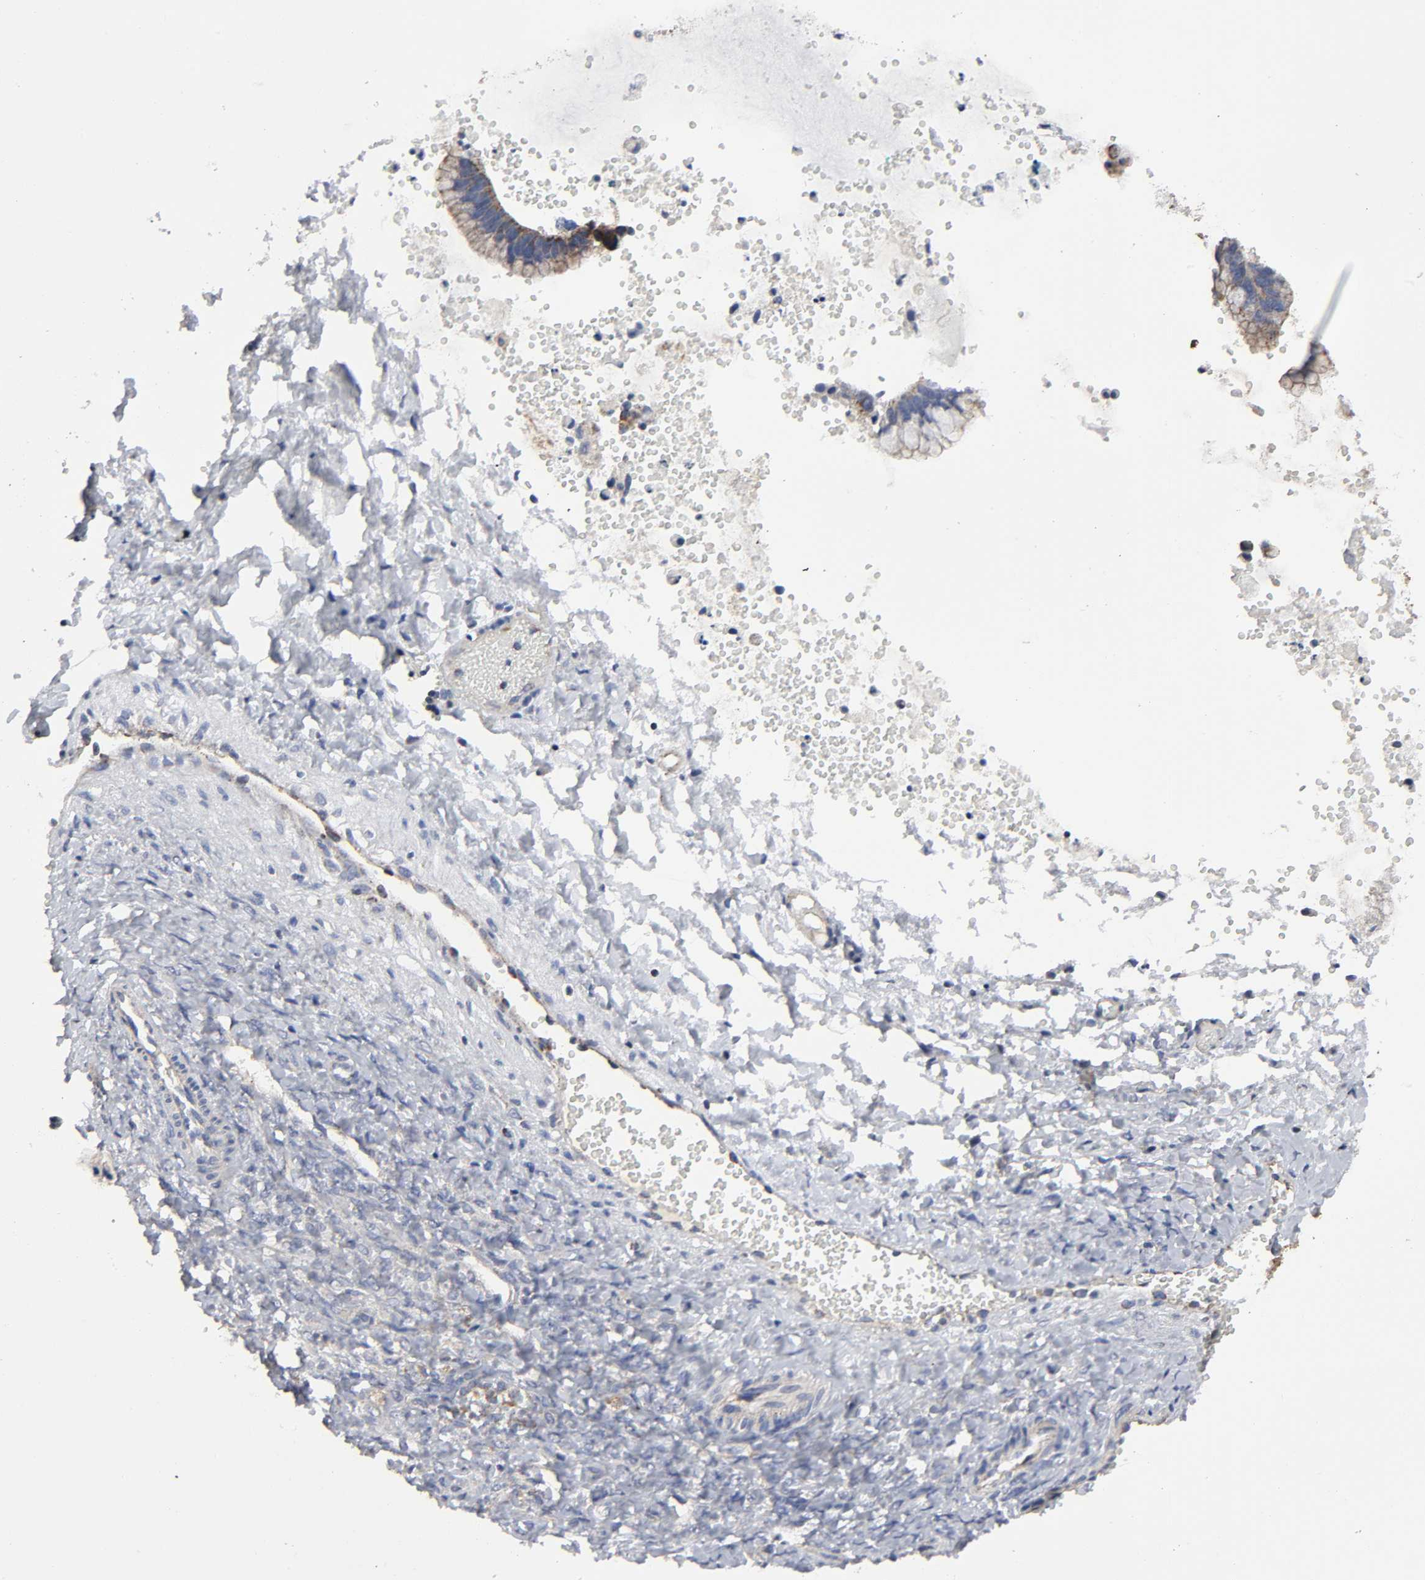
{"staining": {"intensity": "moderate", "quantity": "<25%", "location": "cytoplasmic/membranous"}, "tissue": "ovarian cancer", "cell_type": "Tumor cells", "image_type": "cancer", "snomed": [{"axis": "morphology", "description": "Cystadenocarcinoma, mucinous, NOS"}, {"axis": "topography", "description": "Ovary"}], "caption": "The histopathology image reveals staining of mucinous cystadenocarcinoma (ovarian), revealing moderate cytoplasmic/membranous protein positivity (brown color) within tumor cells.", "gene": "AOPEP", "patient": {"sex": "female", "age": 36}}